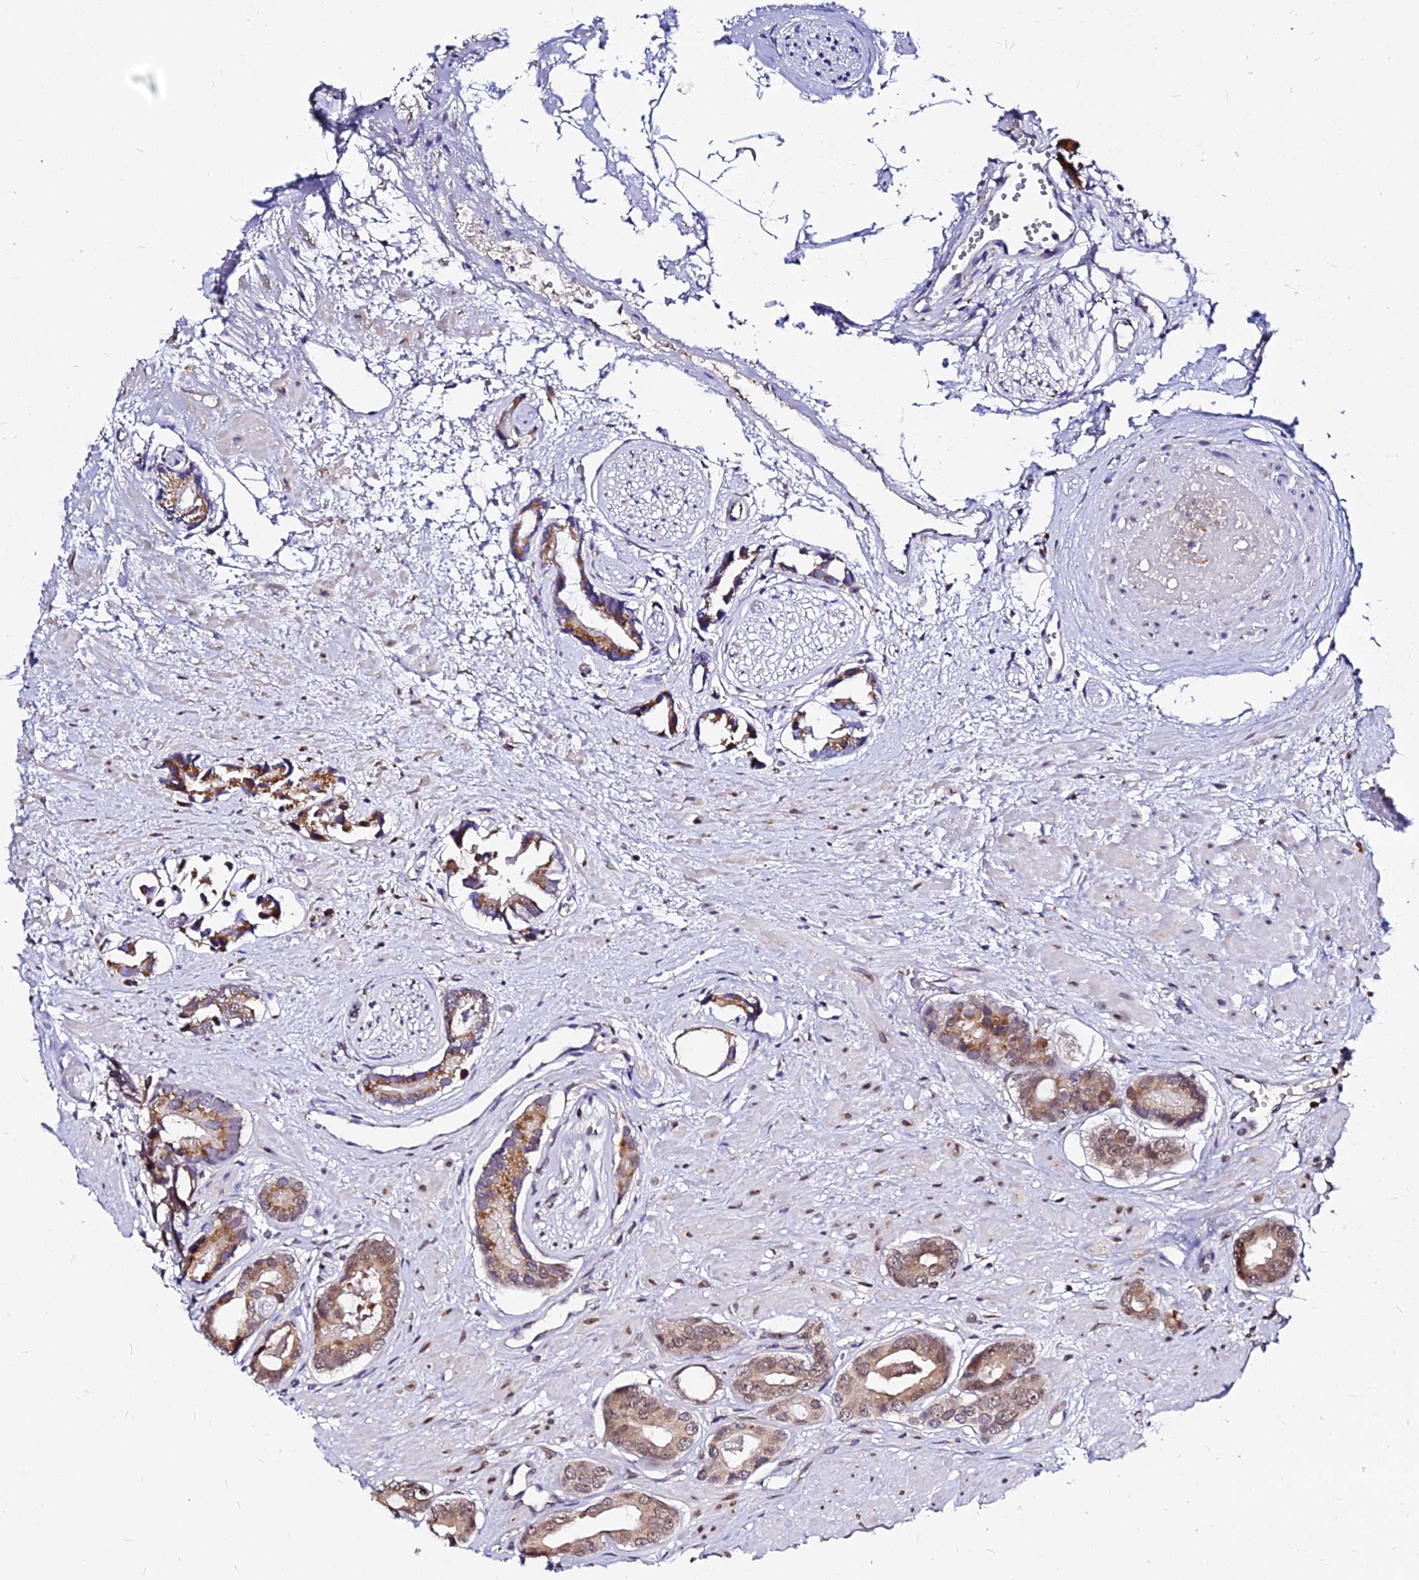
{"staining": {"intensity": "moderate", "quantity": ">75%", "location": "cytoplasmic/membranous,nuclear"}, "tissue": "prostate cancer", "cell_type": "Tumor cells", "image_type": "cancer", "snomed": [{"axis": "morphology", "description": "Adenocarcinoma, Low grade"}, {"axis": "topography", "description": "Prostate"}], "caption": "There is medium levels of moderate cytoplasmic/membranous and nuclear positivity in tumor cells of adenocarcinoma (low-grade) (prostate), as demonstrated by immunohistochemical staining (brown color).", "gene": "RNF121", "patient": {"sex": "male", "age": 64}}